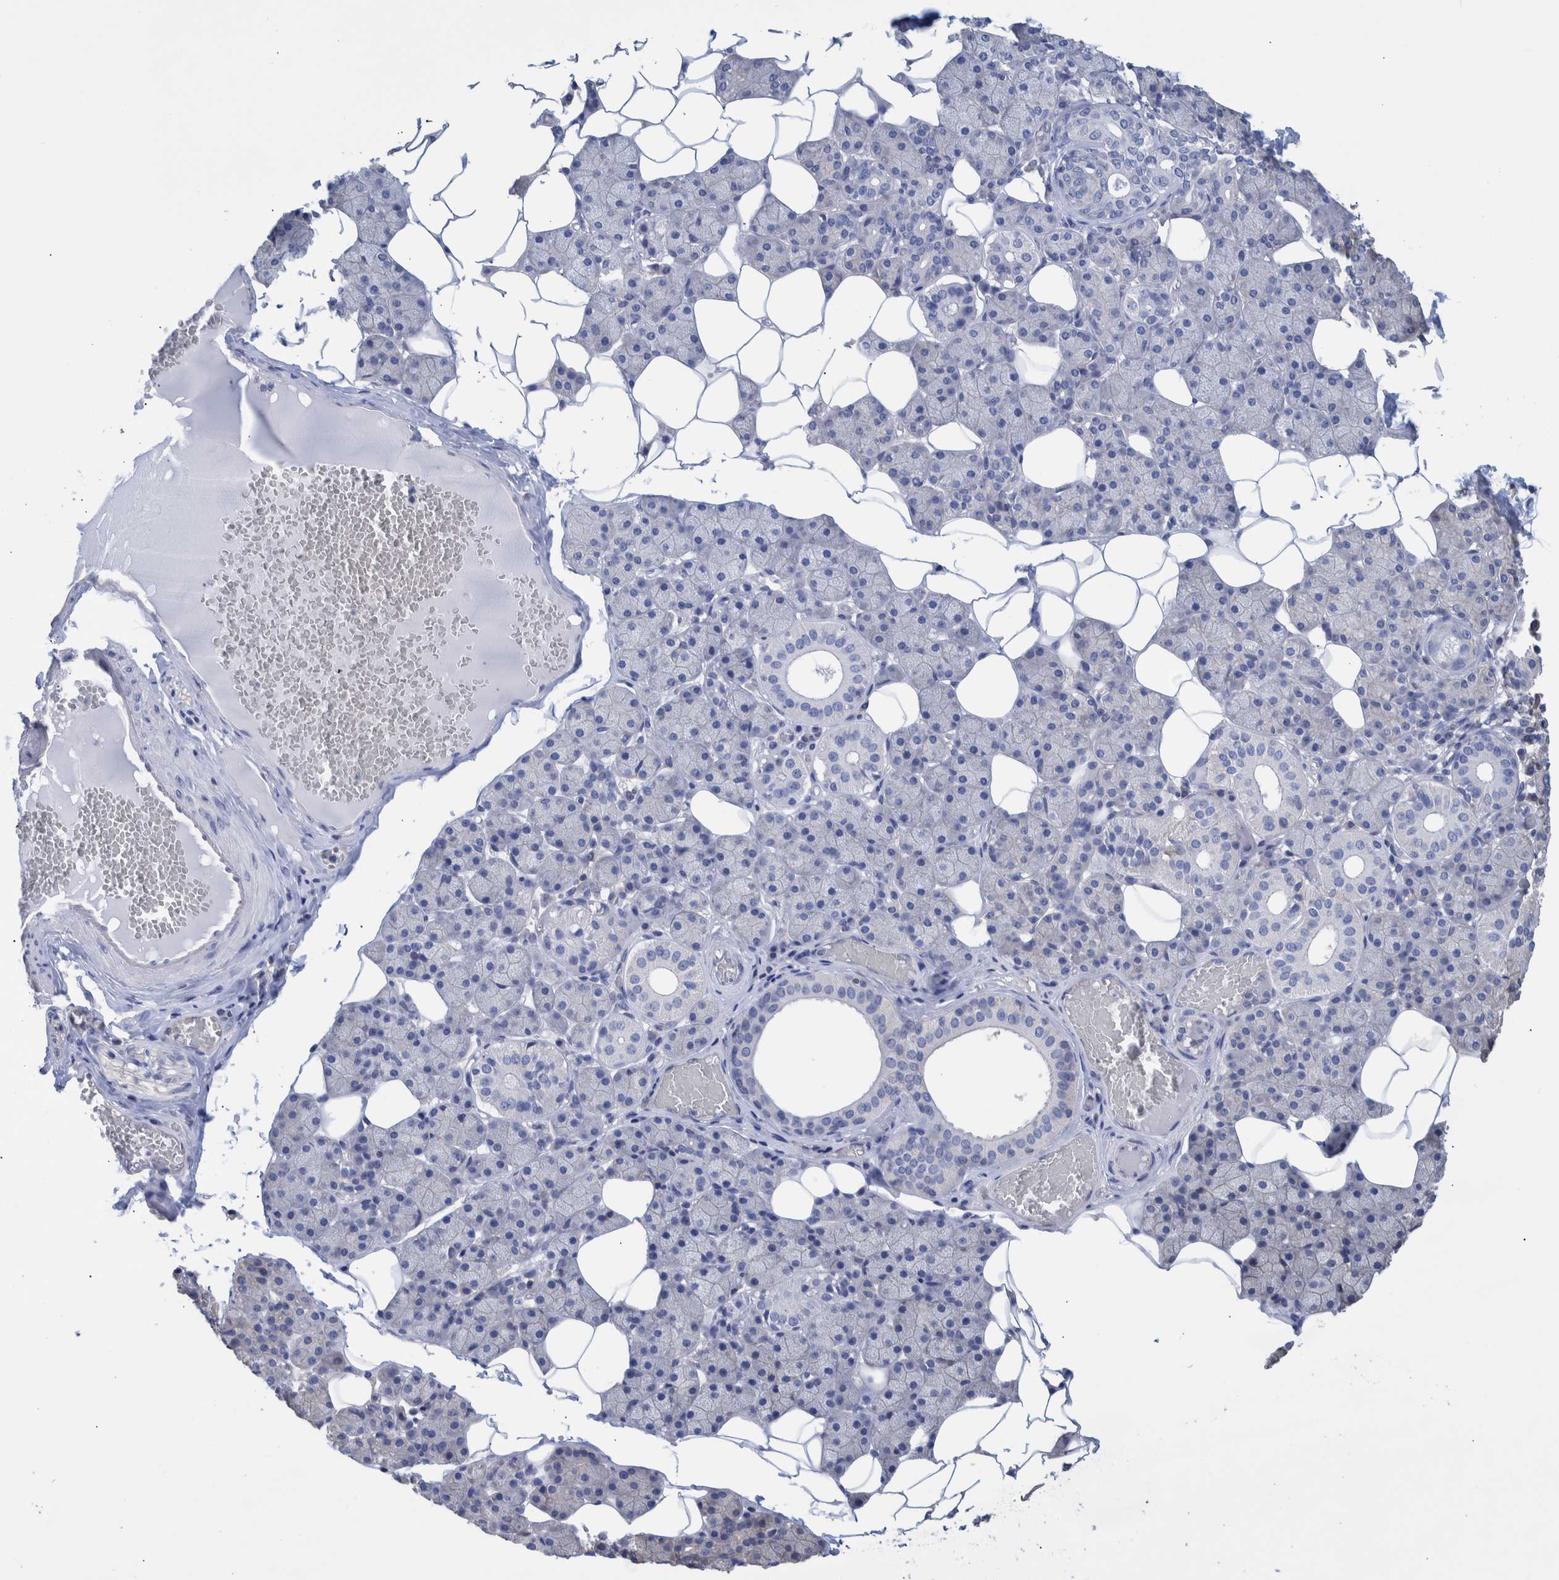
{"staining": {"intensity": "negative", "quantity": "none", "location": "none"}, "tissue": "salivary gland", "cell_type": "Glandular cells", "image_type": "normal", "snomed": [{"axis": "morphology", "description": "Normal tissue, NOS"}, {"axis": "topography", "description": "Salivary gland"}], "caption": "DAB (3,3'-diaminobenzidine) immunohistochemical staining of benign salivary gland exhibits no significant positivity in glandular cells. (DAB (3,3'-diaminobenzidine) immunohistochemistry (IHC), high magnification).", "gene": "PPP3CC", "patient": {"sex": "female", "age": 33}}